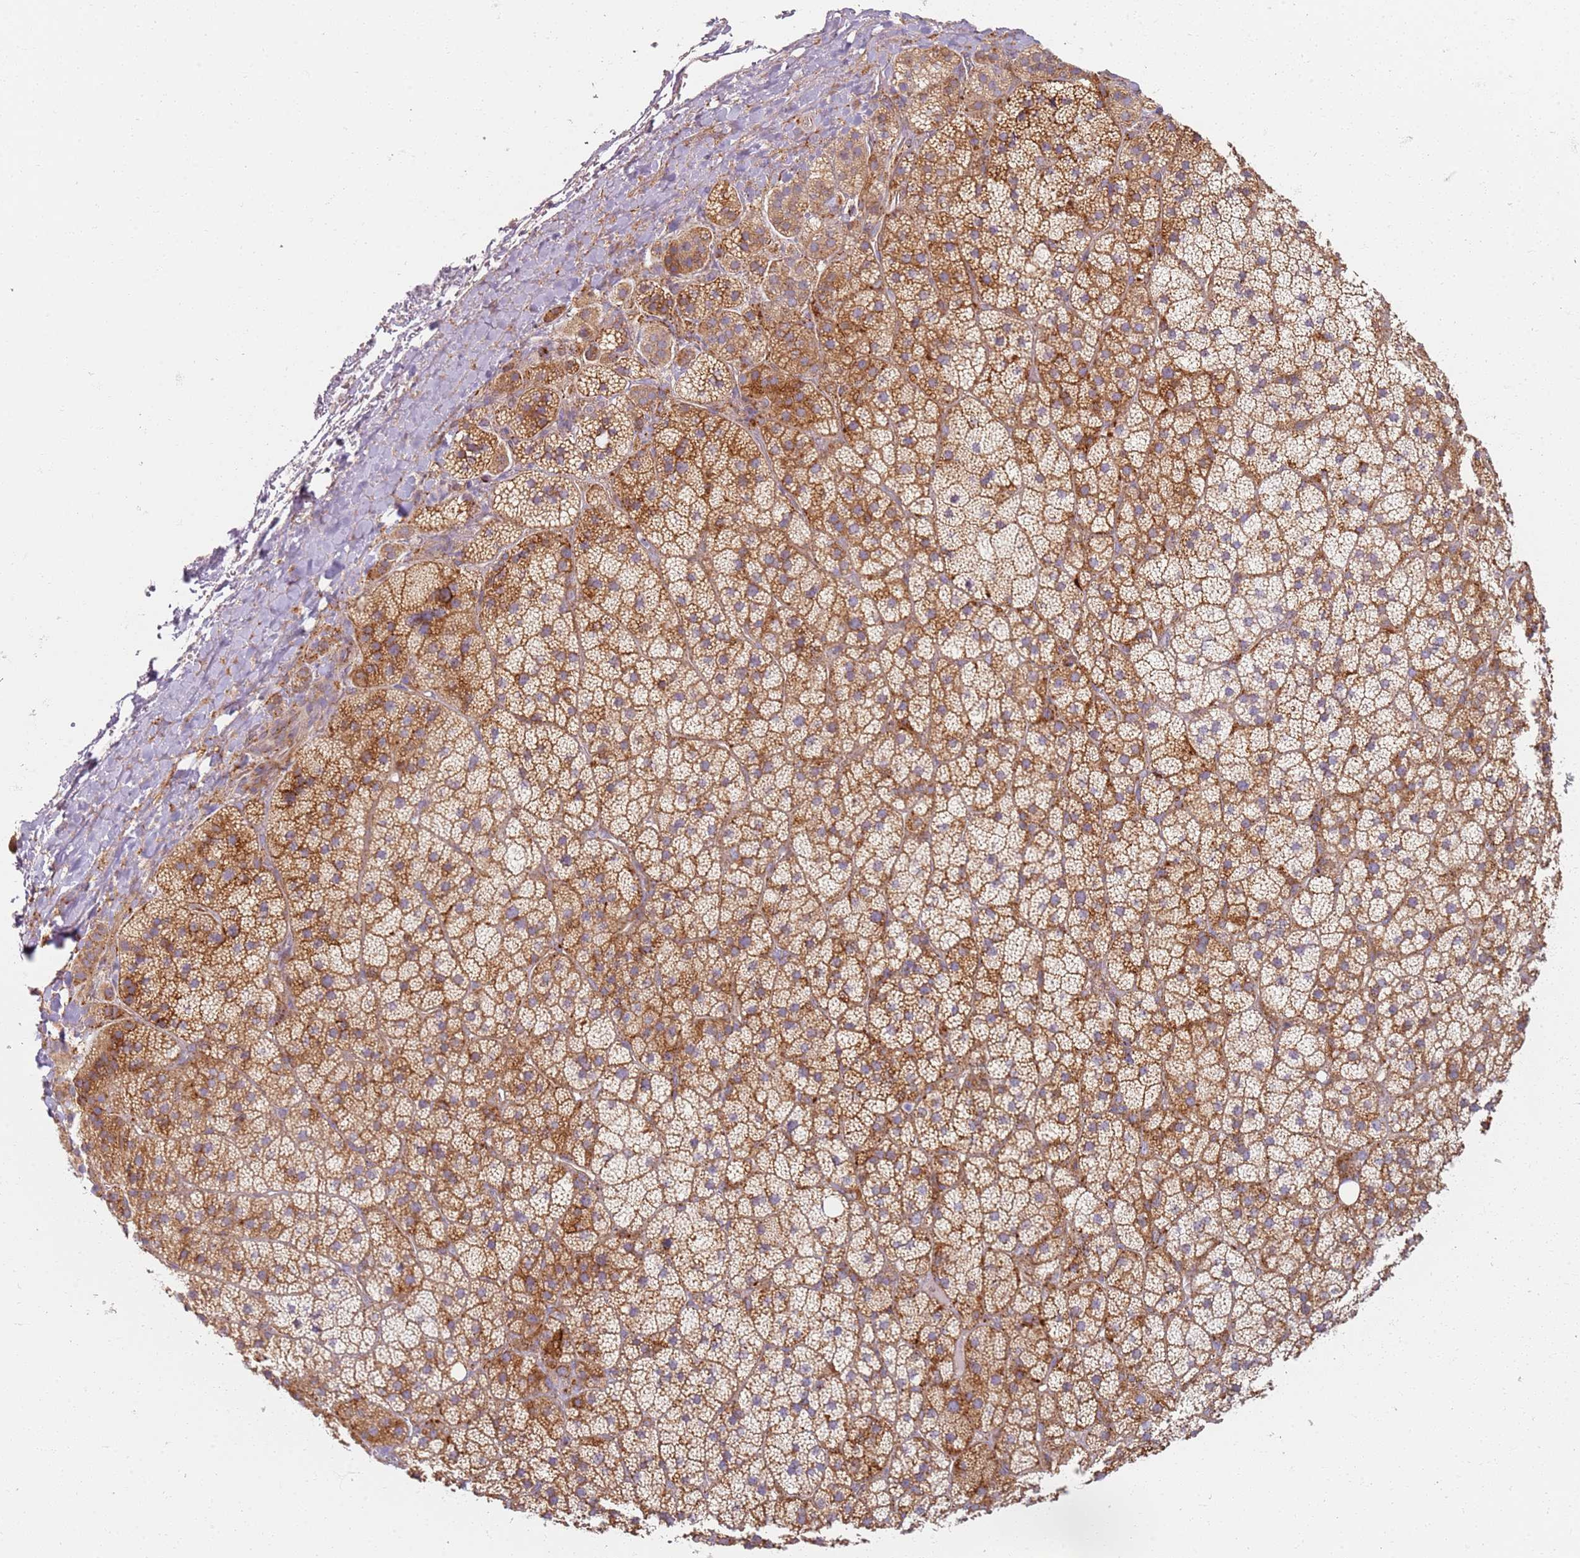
{"staining": {"intensity": "moderate", "quantity": ">75%", "location": "cytoplasmic/membranous"}, "tissue": "adrenal gland", "cell_type": "Glandular cells", "image_type": "normal", "snomed": [{"axis": "morphology", "description": "Normal tissue, NOS"}, {"axis": "topography", "description": "Adrenal gland"}], "caption": "Glandular cells exhibit medium levels of moderate cytoplasmic/membranous staining in approximately >75% of cells in benign human adrenal gland. The staining was performed using DAB to visualize the protein expression in brown, while the nuclei were stained in blue with hematoxylin (Magnification: 20x).", "gene": "PROKR2", "patient": {"sex": "female", "age": 70}}